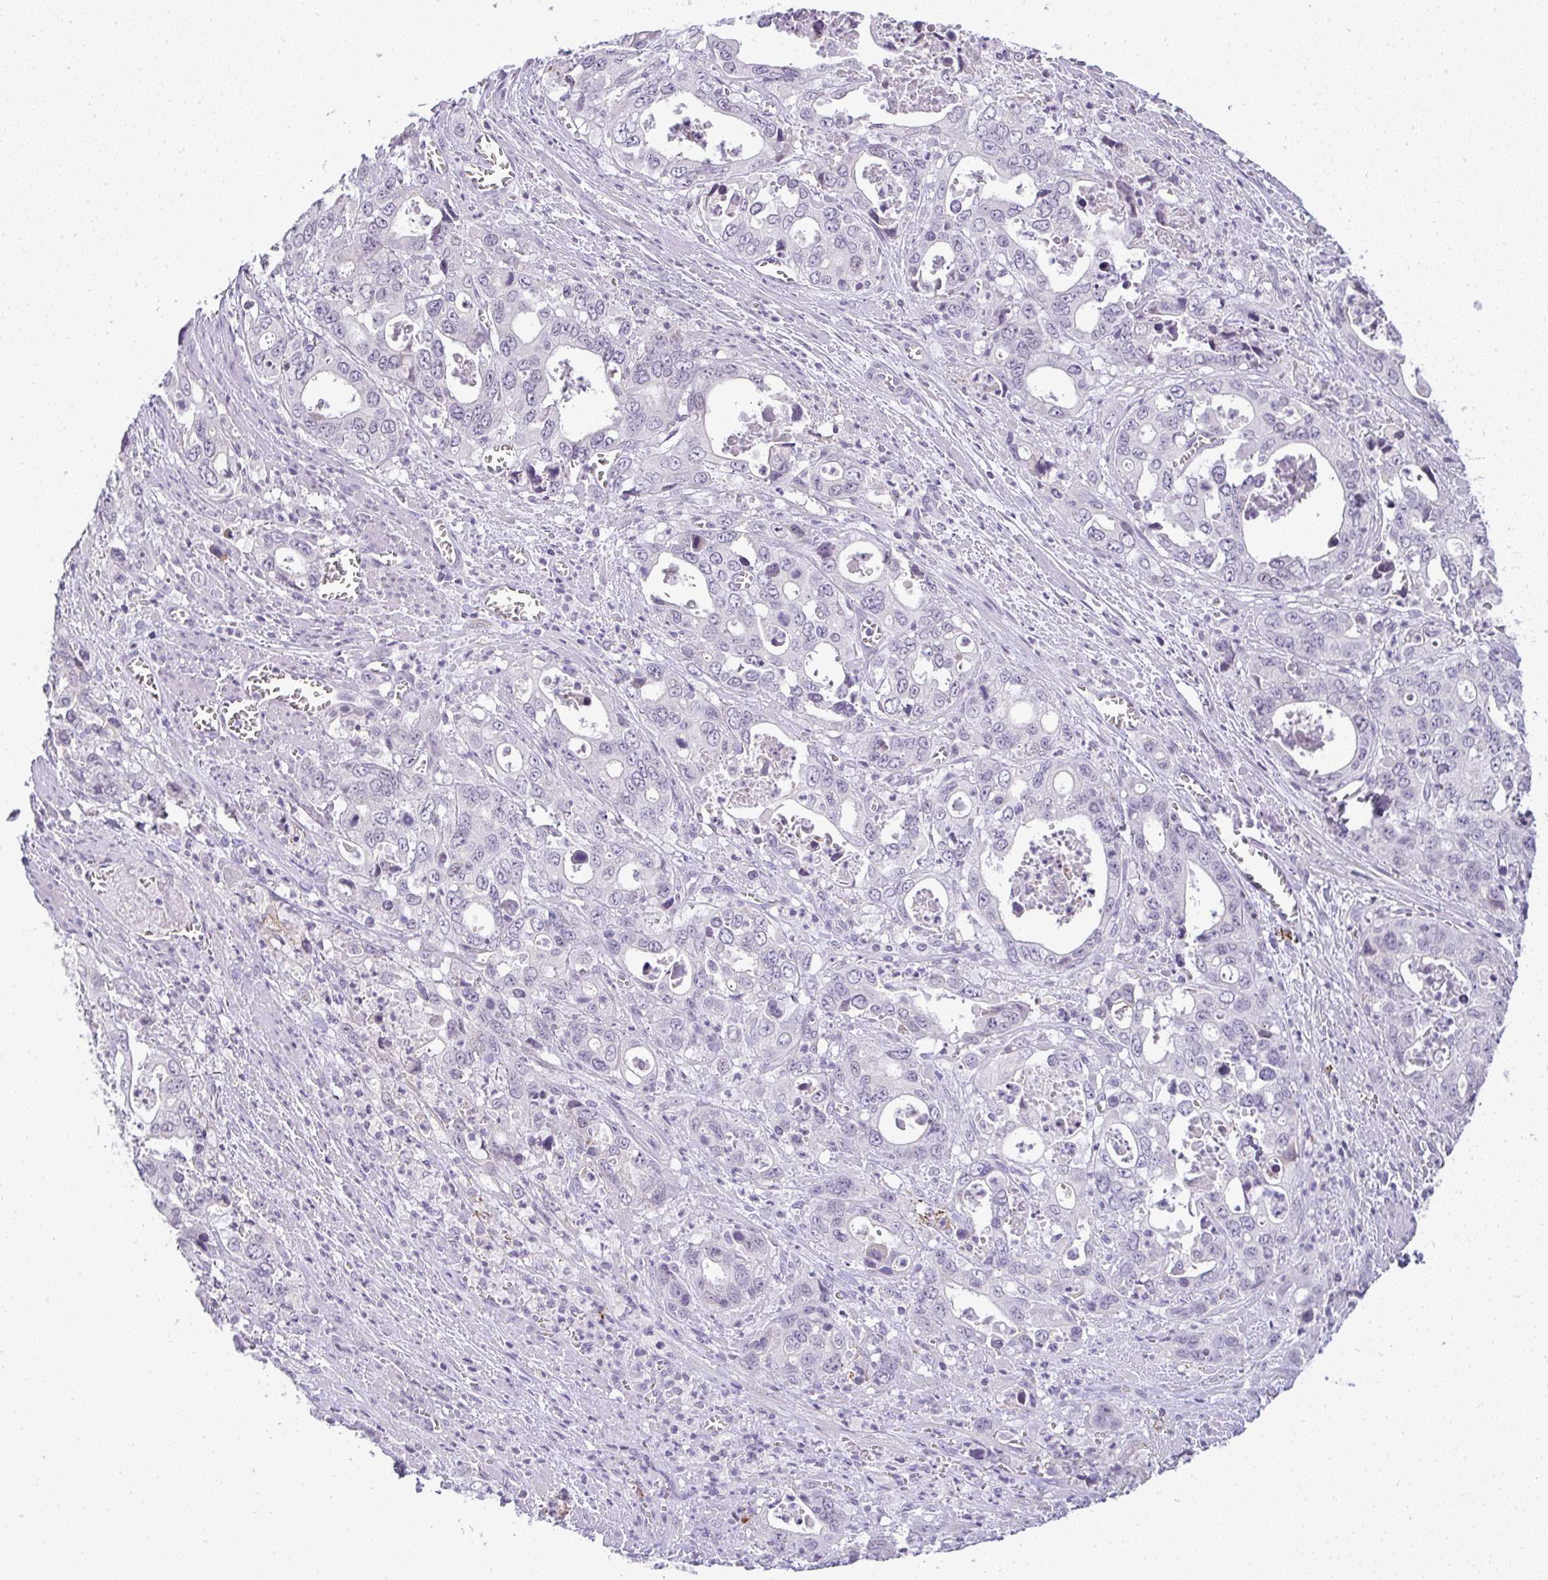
{"staining": {"intensity": "negative", "quantity": "none", "location": "none"}, "tissue": "stomach cancer", "cell_type": "Tumor cells", "image_type": "cancer", "snomed": [{"axis": "morphology", "description": "Adenocarcinoma, NOS"}, {"axis": "topography", "description": "Stomach, upper"}], "caption": "Micrograph shows no significant protein positivity in tumor cells of adenocarcinoma (stomach). The staining is performed using DAB (3,3'-diaminobenzidine) brown chromogen with nuclei counter-stained in using hematoxylin.", "gene": "CACNA1S", "patient": {"sex": "male", "age": 74}}